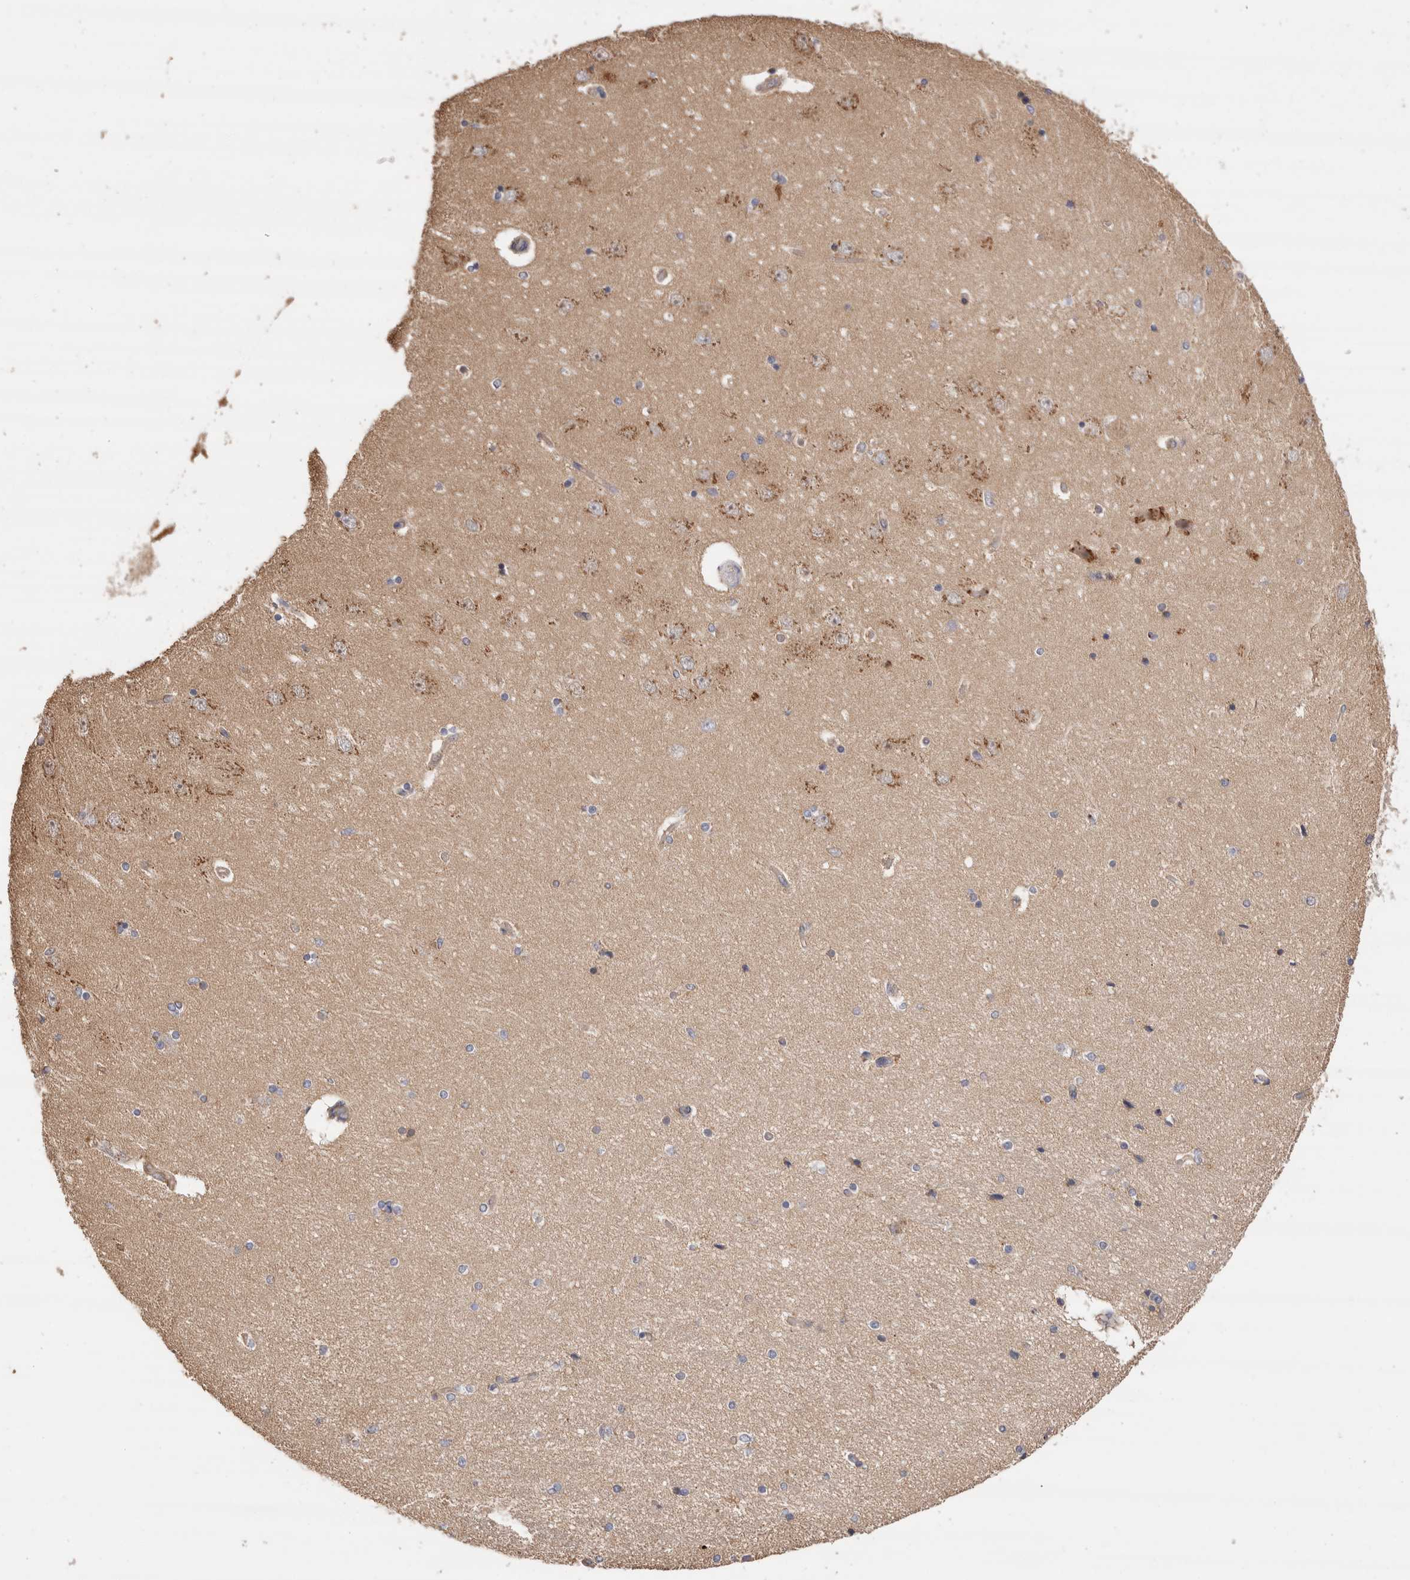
{"staining": {"intensity": "negative", "quantity": "none", "location": "none"}, "tissue": "hippocampus", "cell_type": "Glial cells", "image_type": "normal", "snomed": [{"axis": "morphology", "description": "Normal tissue, NOS"}, {"axis": "topography", "description": "Hippocampus"}], "caption": "An immunohistochemistry photomicrograph of unremarkable hippocampus is shown. There is no staining in glial cells of hippocampus.", "gene": "NXT2", "patient": {"sex": "female", "age": 54}}